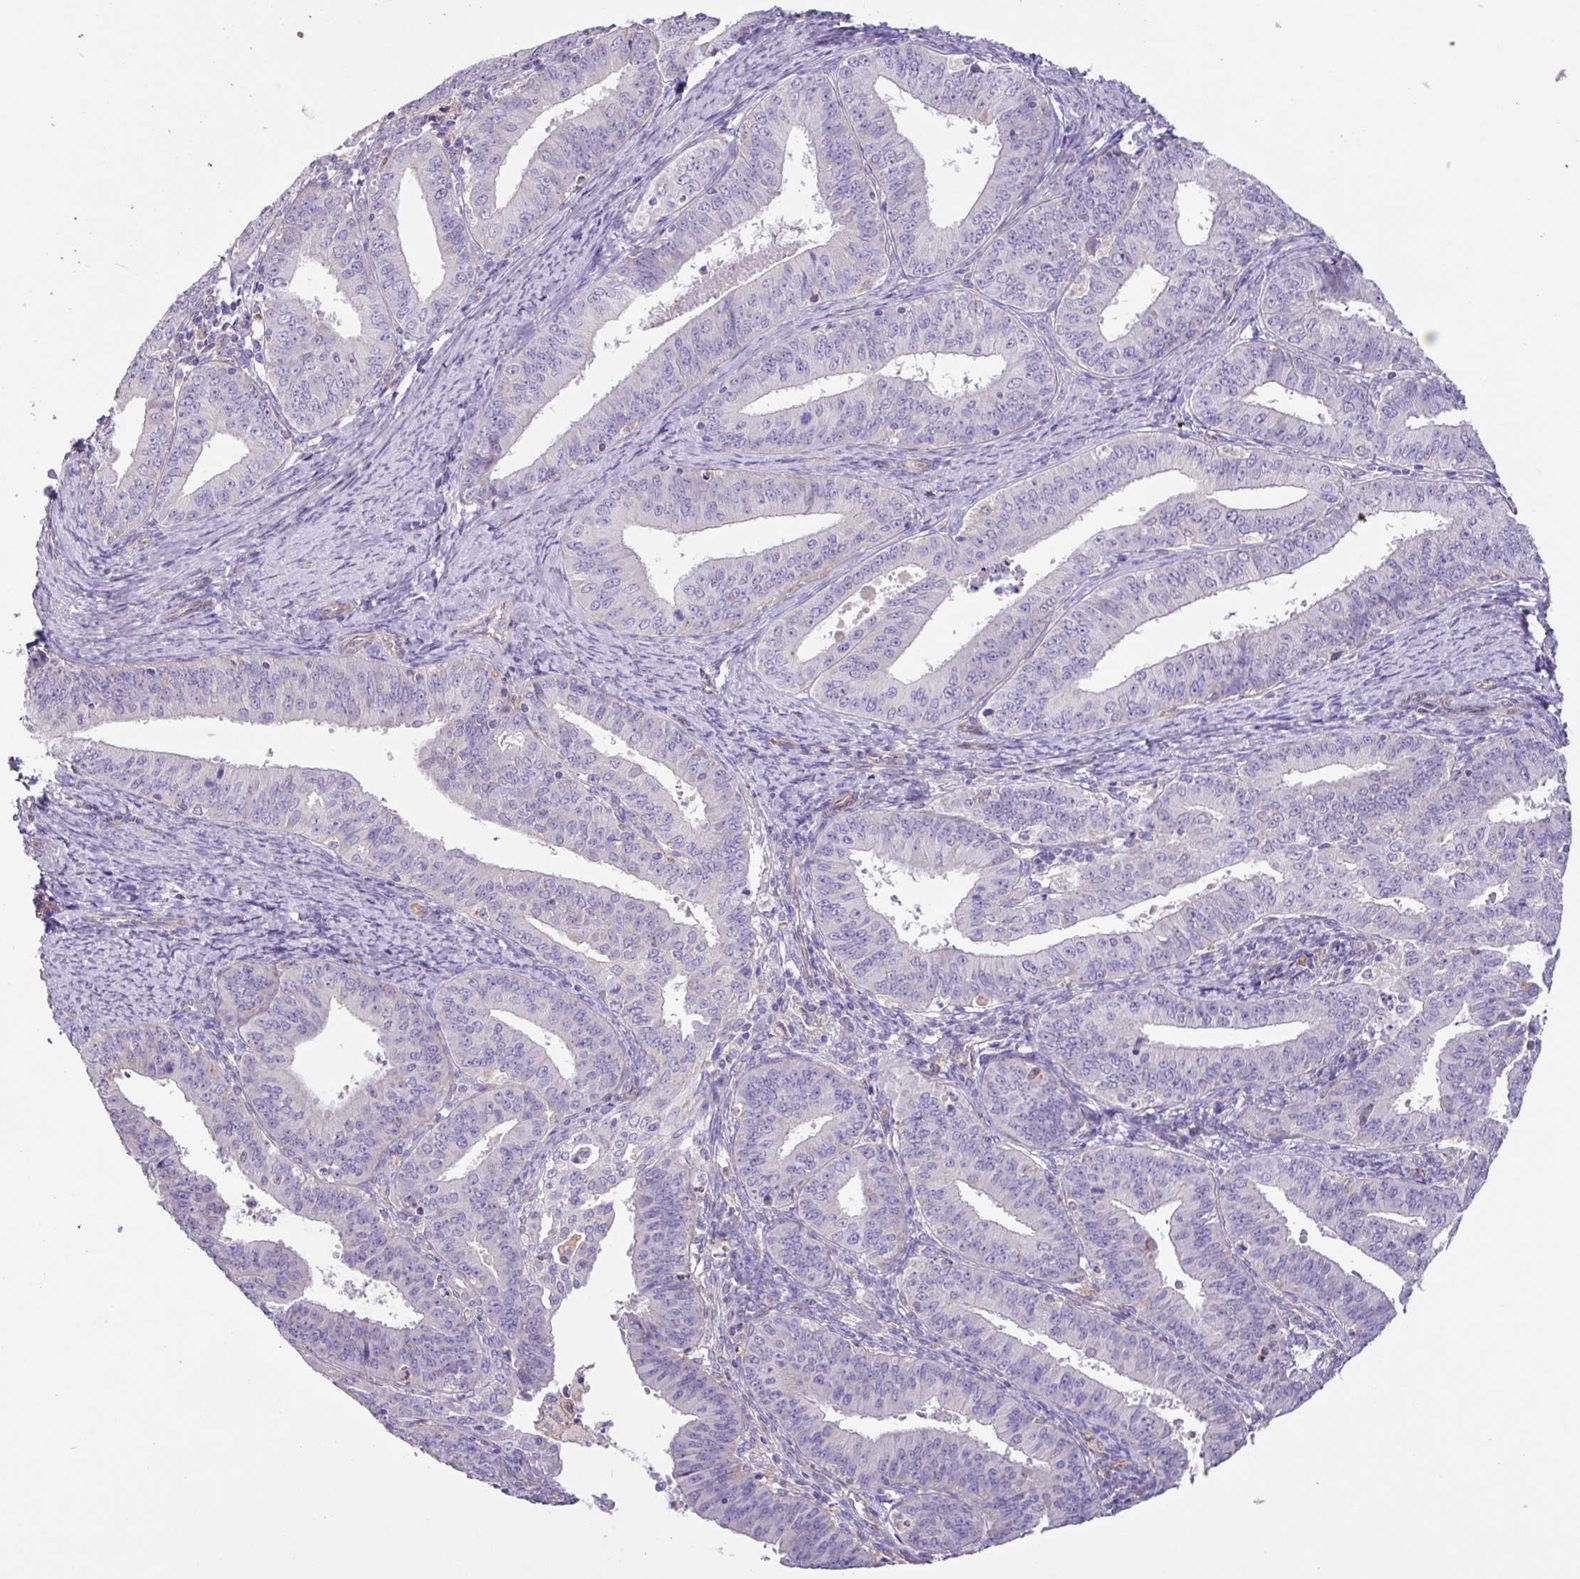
{"staining": {"intensity": "negative", "quantity": "none", "location": "none"}, "tissue": "endometrial cancer", "cell_type": "Tumor cells", "image_type": "cancer", "snomed": [{"axis": "morphology", "description": "Adenocarcinoma, NOS"}, {"axis": "topography", "description": "Endometrium"}], "caption": "Immunohistochemistry image of human endometrial cancer stained for a protein (brown), which exhibits no expression in tumor cells. The staining is performed using DAB (3,3'-diaminobenzidine) brown chromogen with nuclei counter-stained in using hematoxylin.", "gene": "MRM2", "patient": {"sex": "female", "age": 73}}